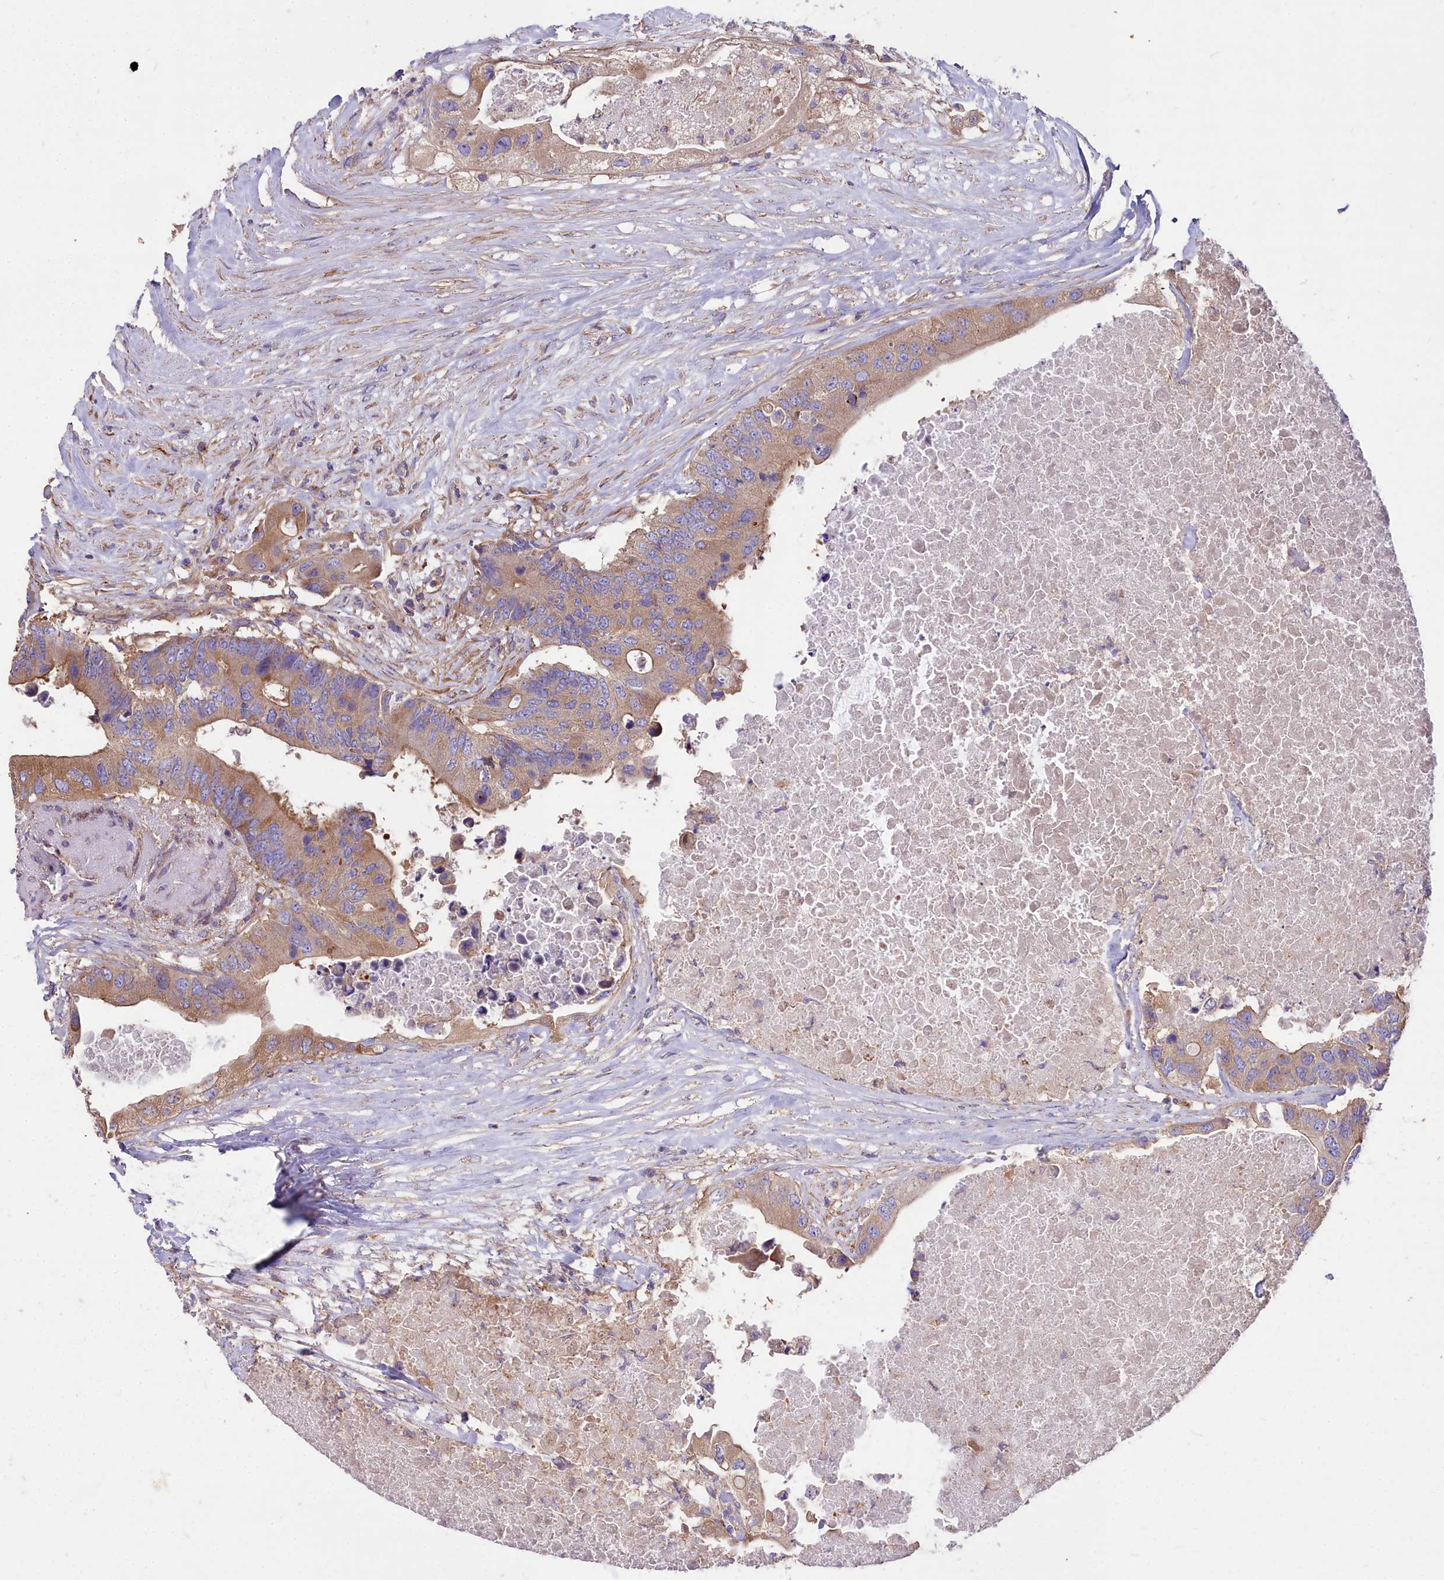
{"staining": {"intensity": "moderate", "quantity": "25%-75%", "location": "cytoplasmic/membranous"}, "tissue": "colorectal cancer", "cell_type": "Tumor cells", "image_type": "cancer", "snomed": [{"axis": "morphology", "description": "Adenocarcinoma, NOS"}, {"axis": "topography", "description": "Colon"}], "caption": "A histopathology image showing moderate cytoplasmic/membranous expression in approximately 25%-75% of tumor cells in adenocarcinoma (colorectal), as visualized by brown immunohistochemical staining.", "gene": "DCTN3", "patient": {"sex": "male", "age": 71}}